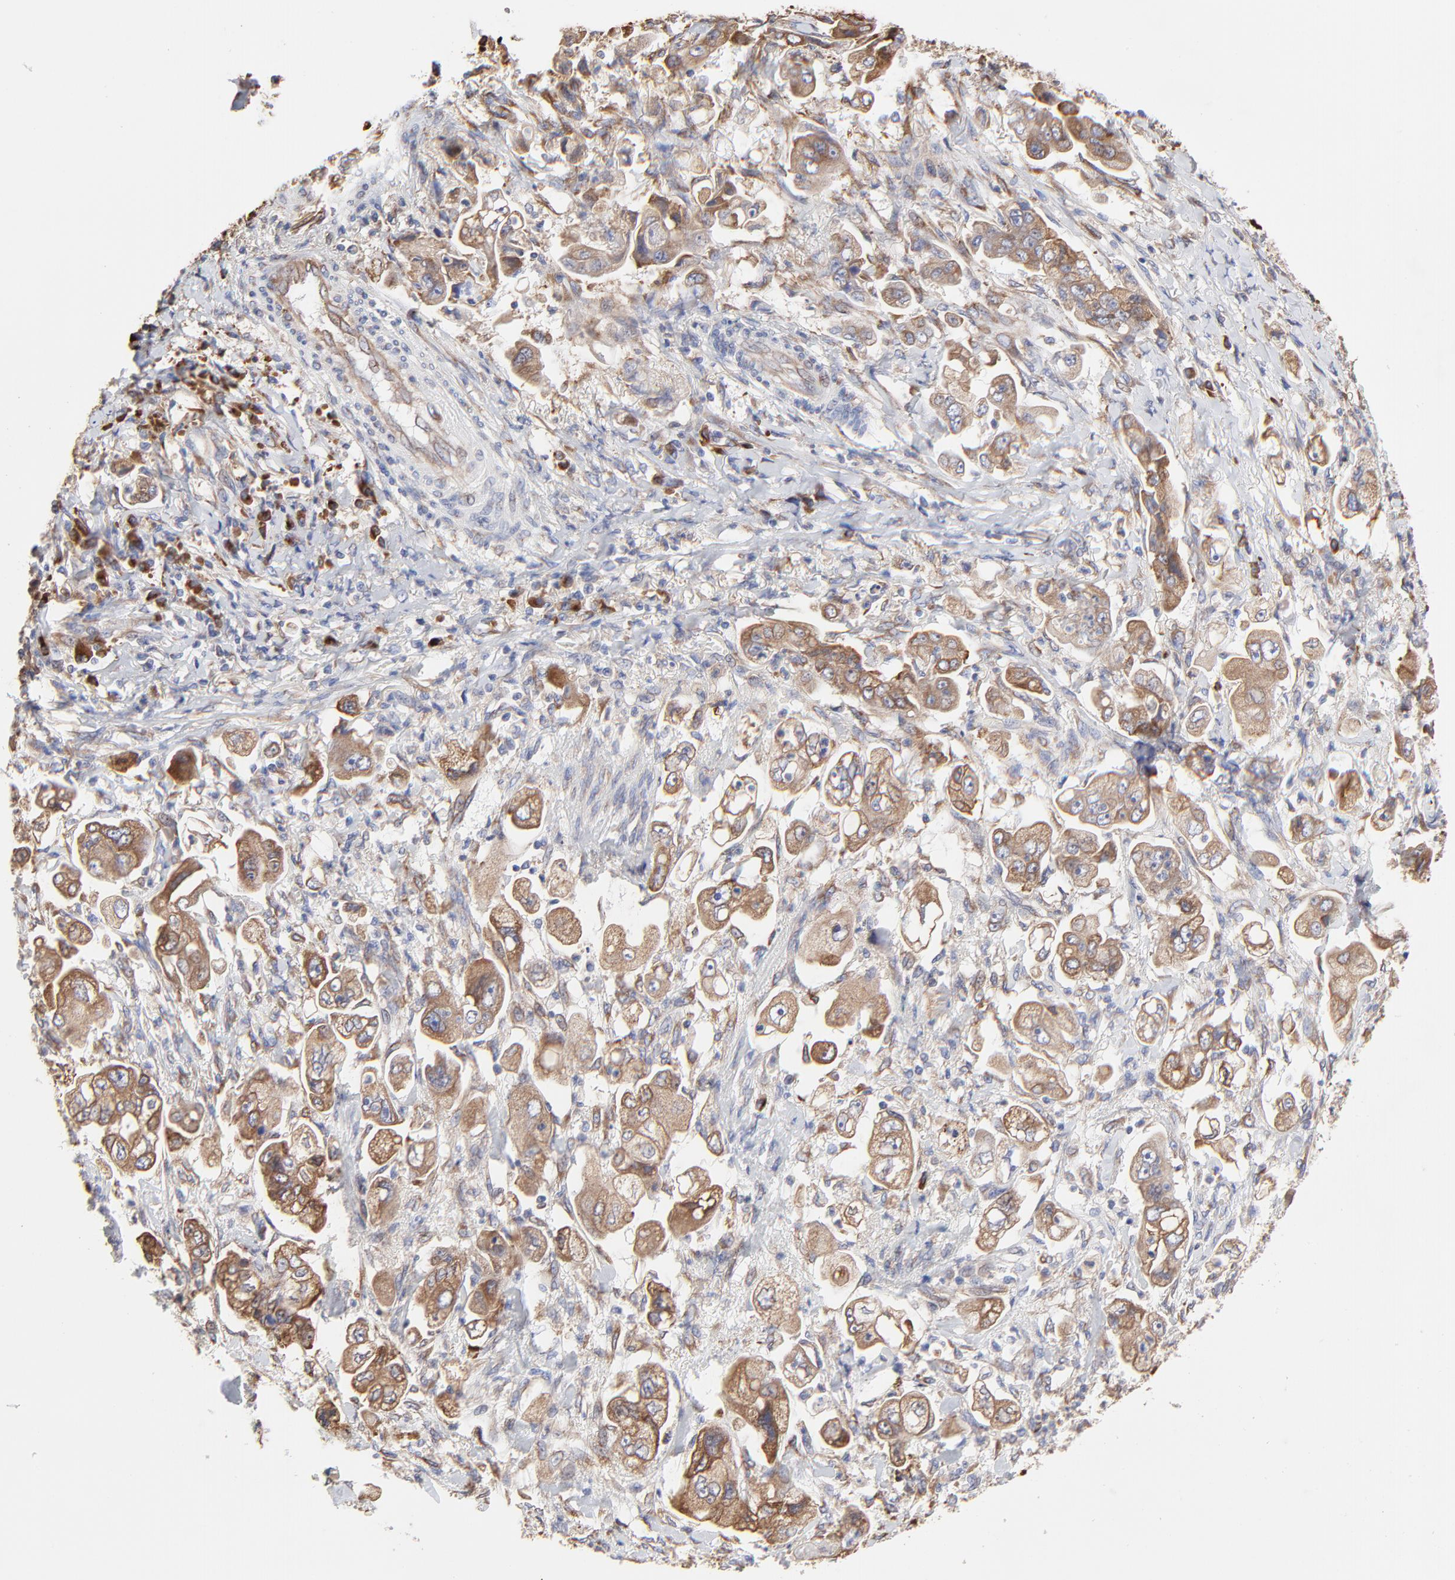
{"staining": {"intensity": "moderate", "quantity": ">75%", "location": "cytoplasmic/membranous"}, "tissue": "stomach cancer", "cell_type": "Tumor cells", "image_type": "cancer", "snomed": [{"axis": "morphology", "description": "Adenocarcinoma, NOS"}, {"axis": "topography", "description": "Stomach"}], "caption": "This image exhibits IHC staining of stomach cancer, with medium moderate cytoplasmic/membranous staining in about >75% of tumor cells.", "gene": "LMAN1", "patient": {"sex": "male", "age": 62}}